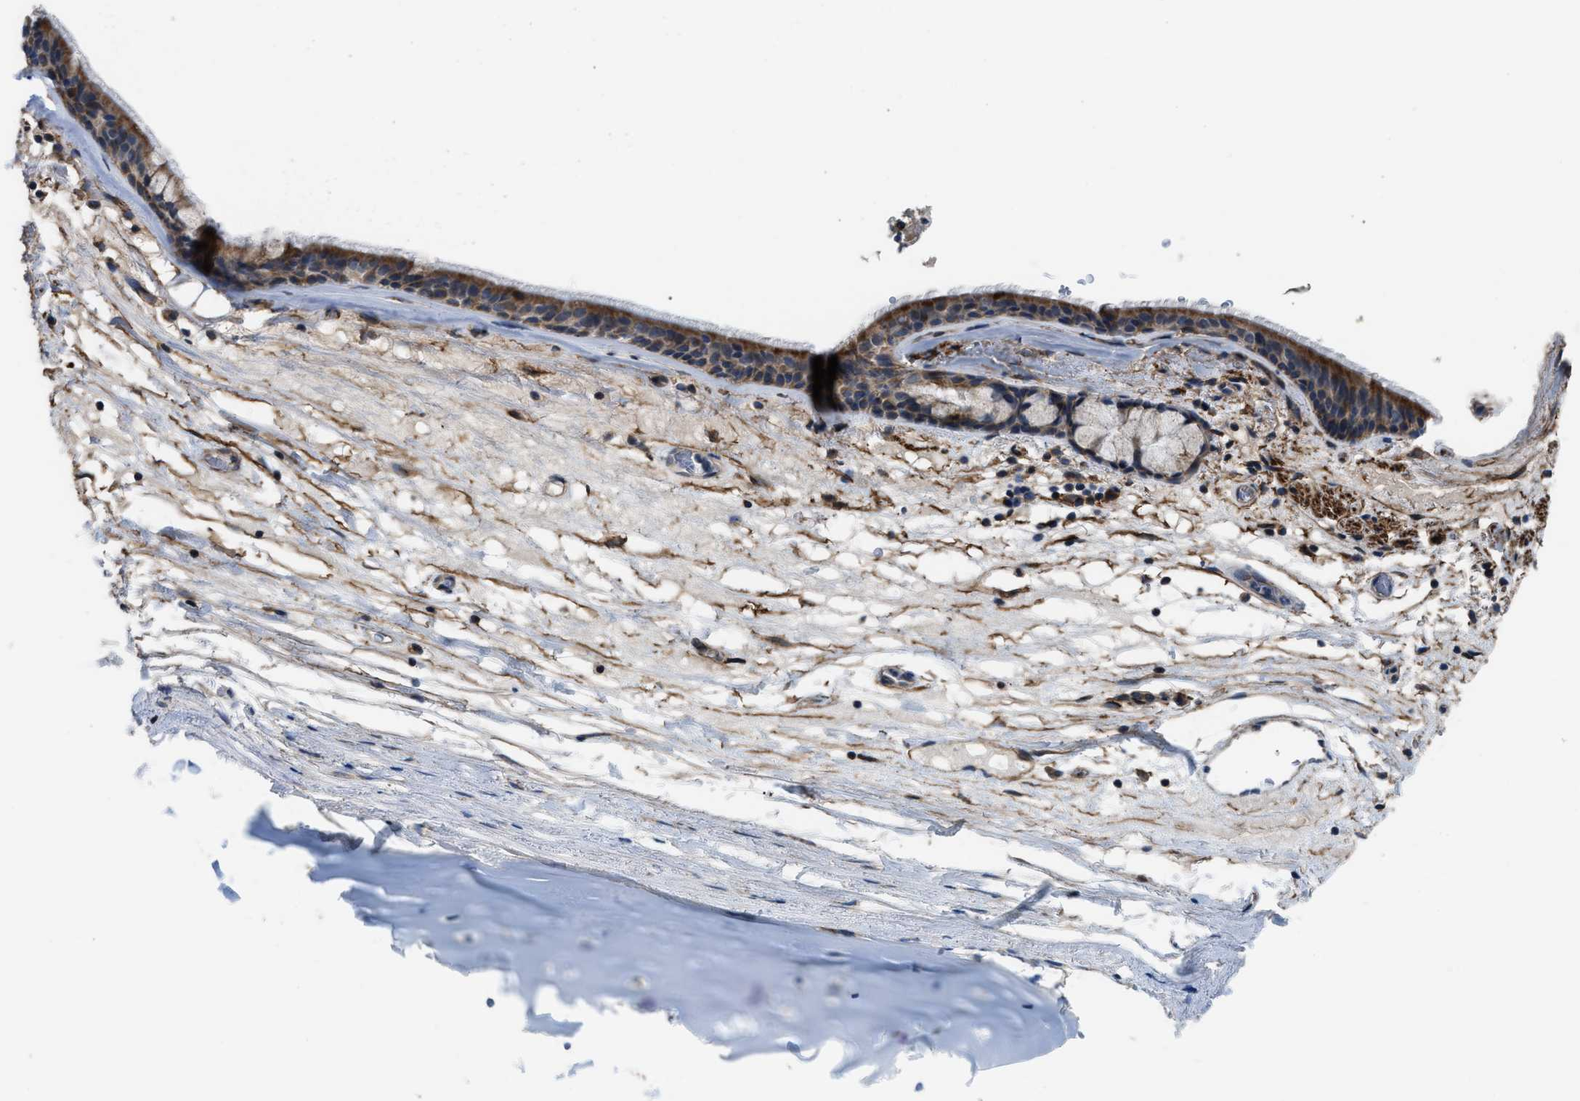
{"staining": {"intensity": "moderate", "quantity": ">75%", "location": "cytoplasmic/membranous"}, "tissue": "bronchus", "cell_type": "Respiratory epithelial cells", "image_type": "normal", "snomed": [{"axis": "morphology", "description": "Normal tissue, NOS"}, {"axis": "topography", "description": "Cartilage tissue"}], "caption": "A brown stain highlights moderate cytoplasmic/membranous positivity of a protein in respiratory epithelial cells of normal bronchus.", "gene": "SLC10A3", "patient": {"sex": "female", "age": 63}}